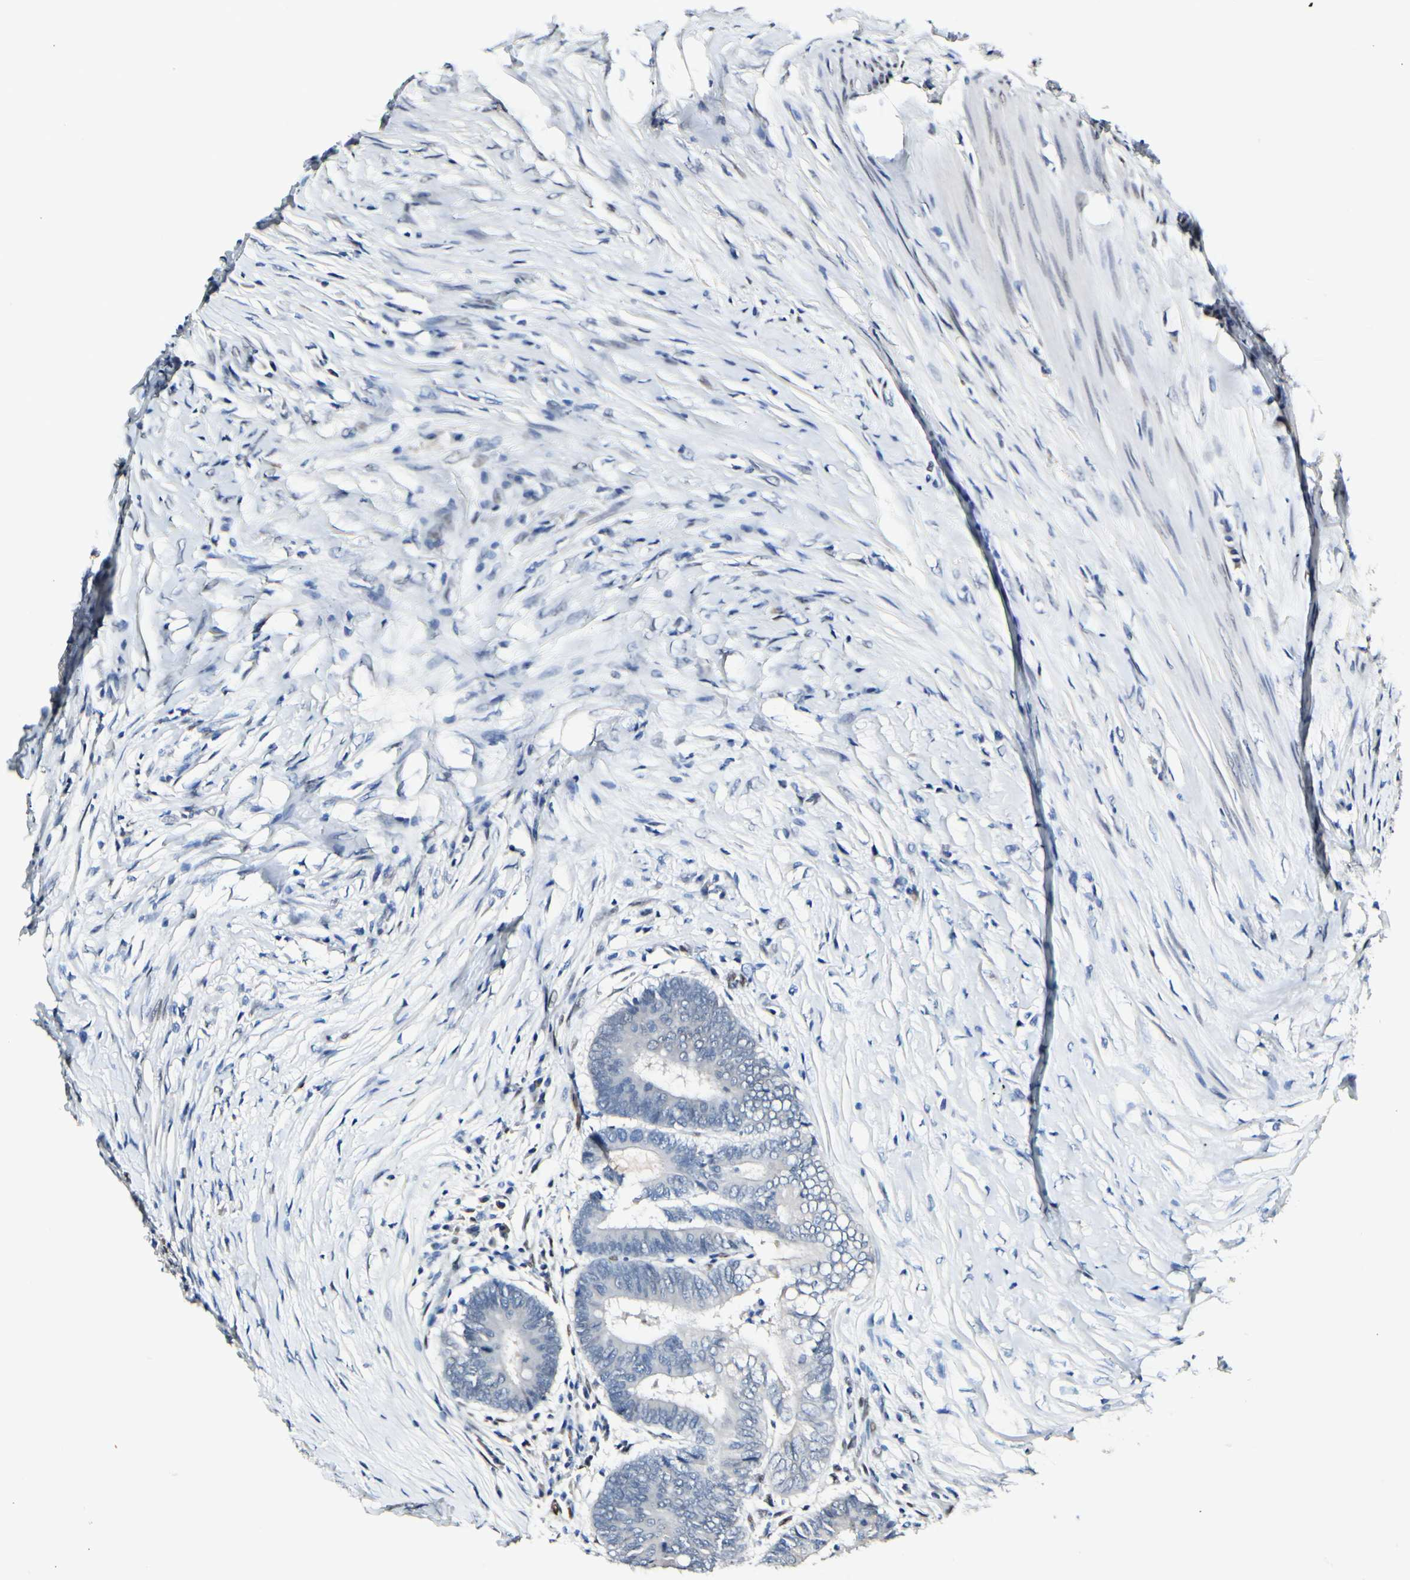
{"staining": {"intensity": "negative", "quantity": "none", "location": "none"}, "tissue": "colorectal cancer", "cell_type": "Tumor cells", "image_type": "cancer", "snomed": [{"axis": "morphology", "description": "Adenocarcinoma, NOS"}, {"axis": "topography", "description": "Rectum"}], "caption": "Immunohistochemistry of colorectal adenocarcinoma reveals no positivity in tumor cells.", "gene": "NFIA", "patient": {"sex": "male", "age": 63}}